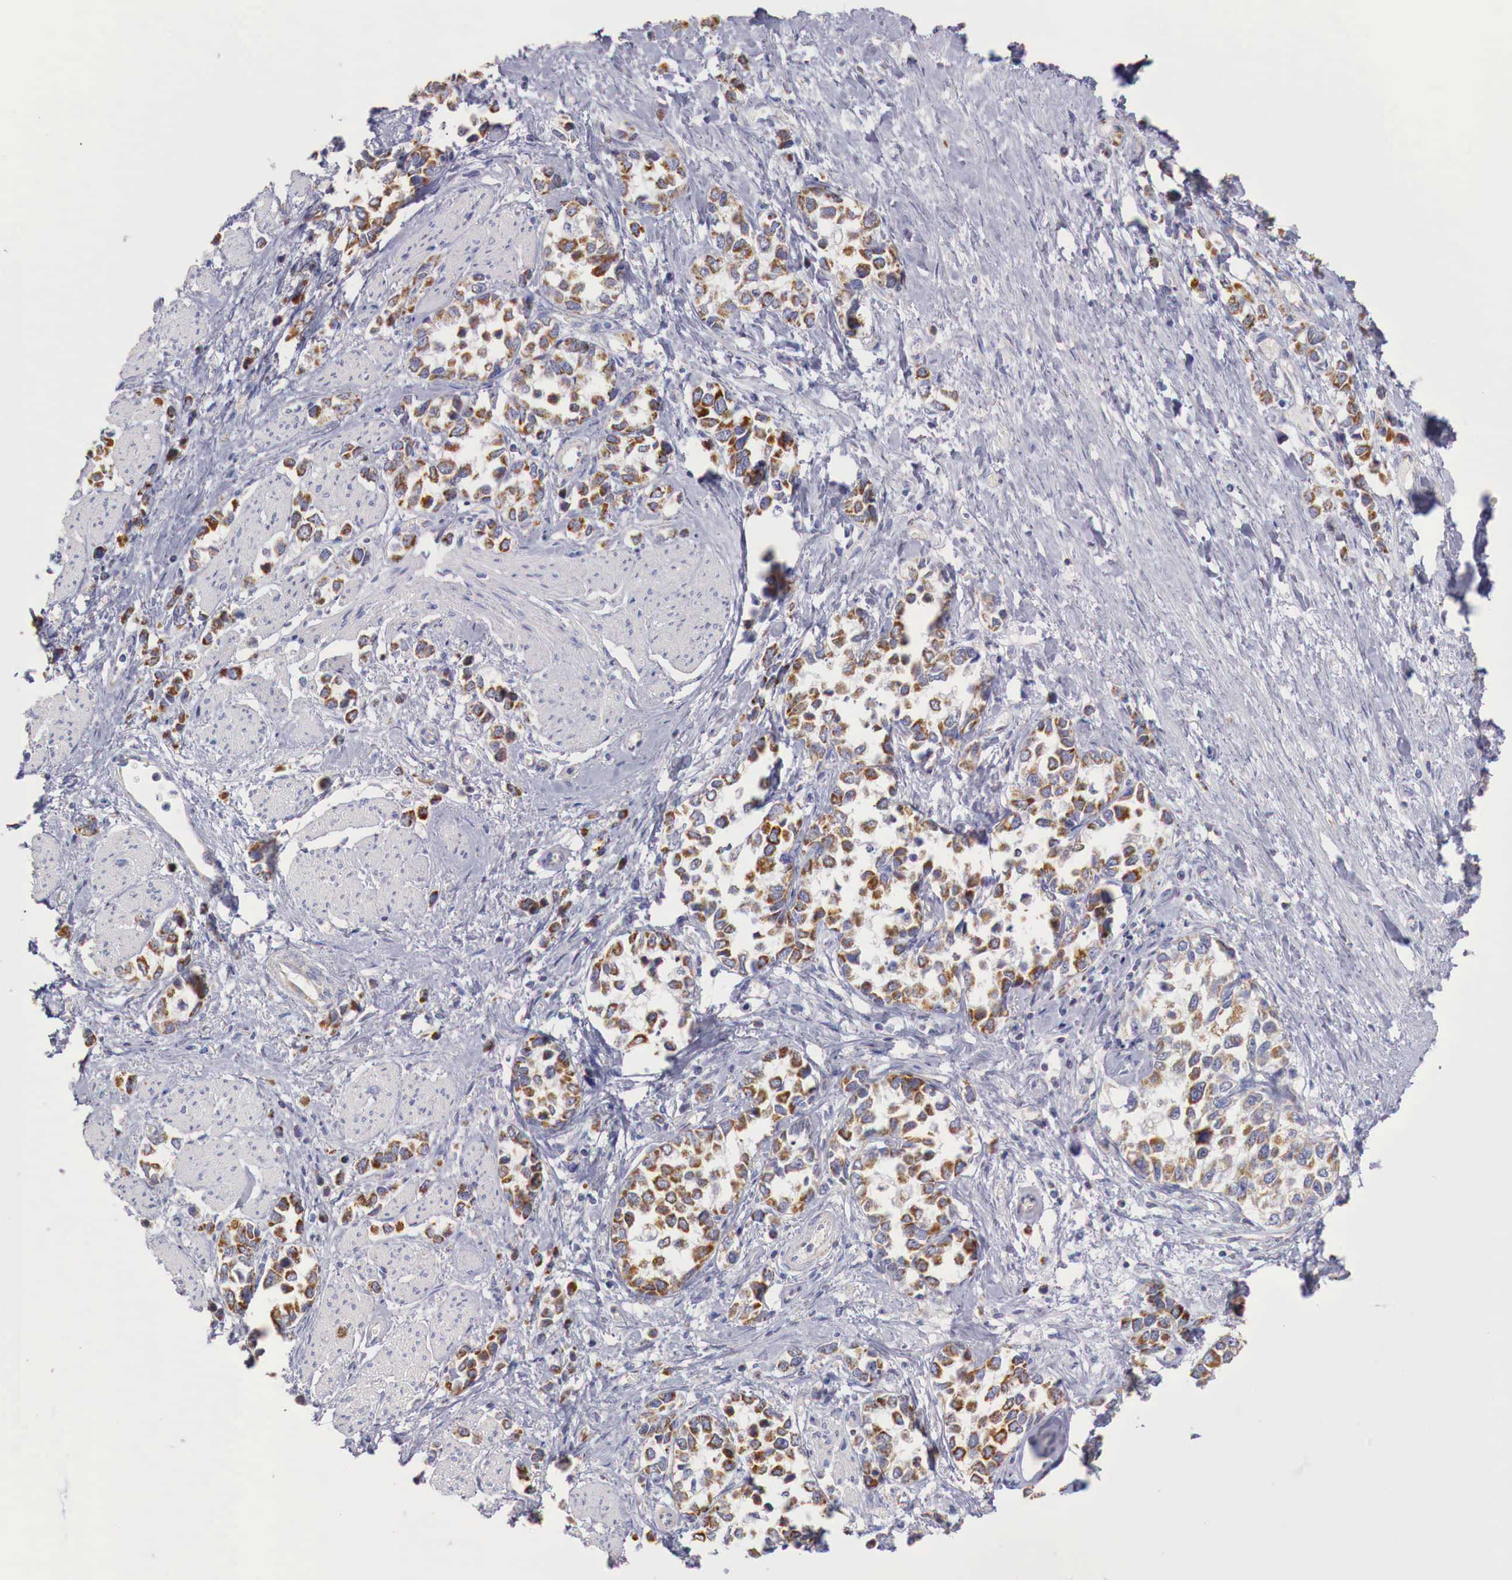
{"staining": {"intensity": "moderate", "quantity": ">75%", "location": "cytoplasmic/membranous"}, "tissue": "stomach cancer", "cell_type": "Tumor cells", "image_type": "cancer", "snomed": [{"axis": "morphology", "description": "Adenocarcinoma, NOS"}, {"axis": "topography", "description": "Stomach, upper"}], "caption": "The micrograph demonstrates immunohistochemical staining of stomach cancer. There is moderate cytoplasmic/membranous staining is present in approximately >75% of tumor cells. Ihc stains the protein in brown and the nuclei are stained blue.", "gene": "IDH3G", "patient": {"sex": "male", "age": 76}}